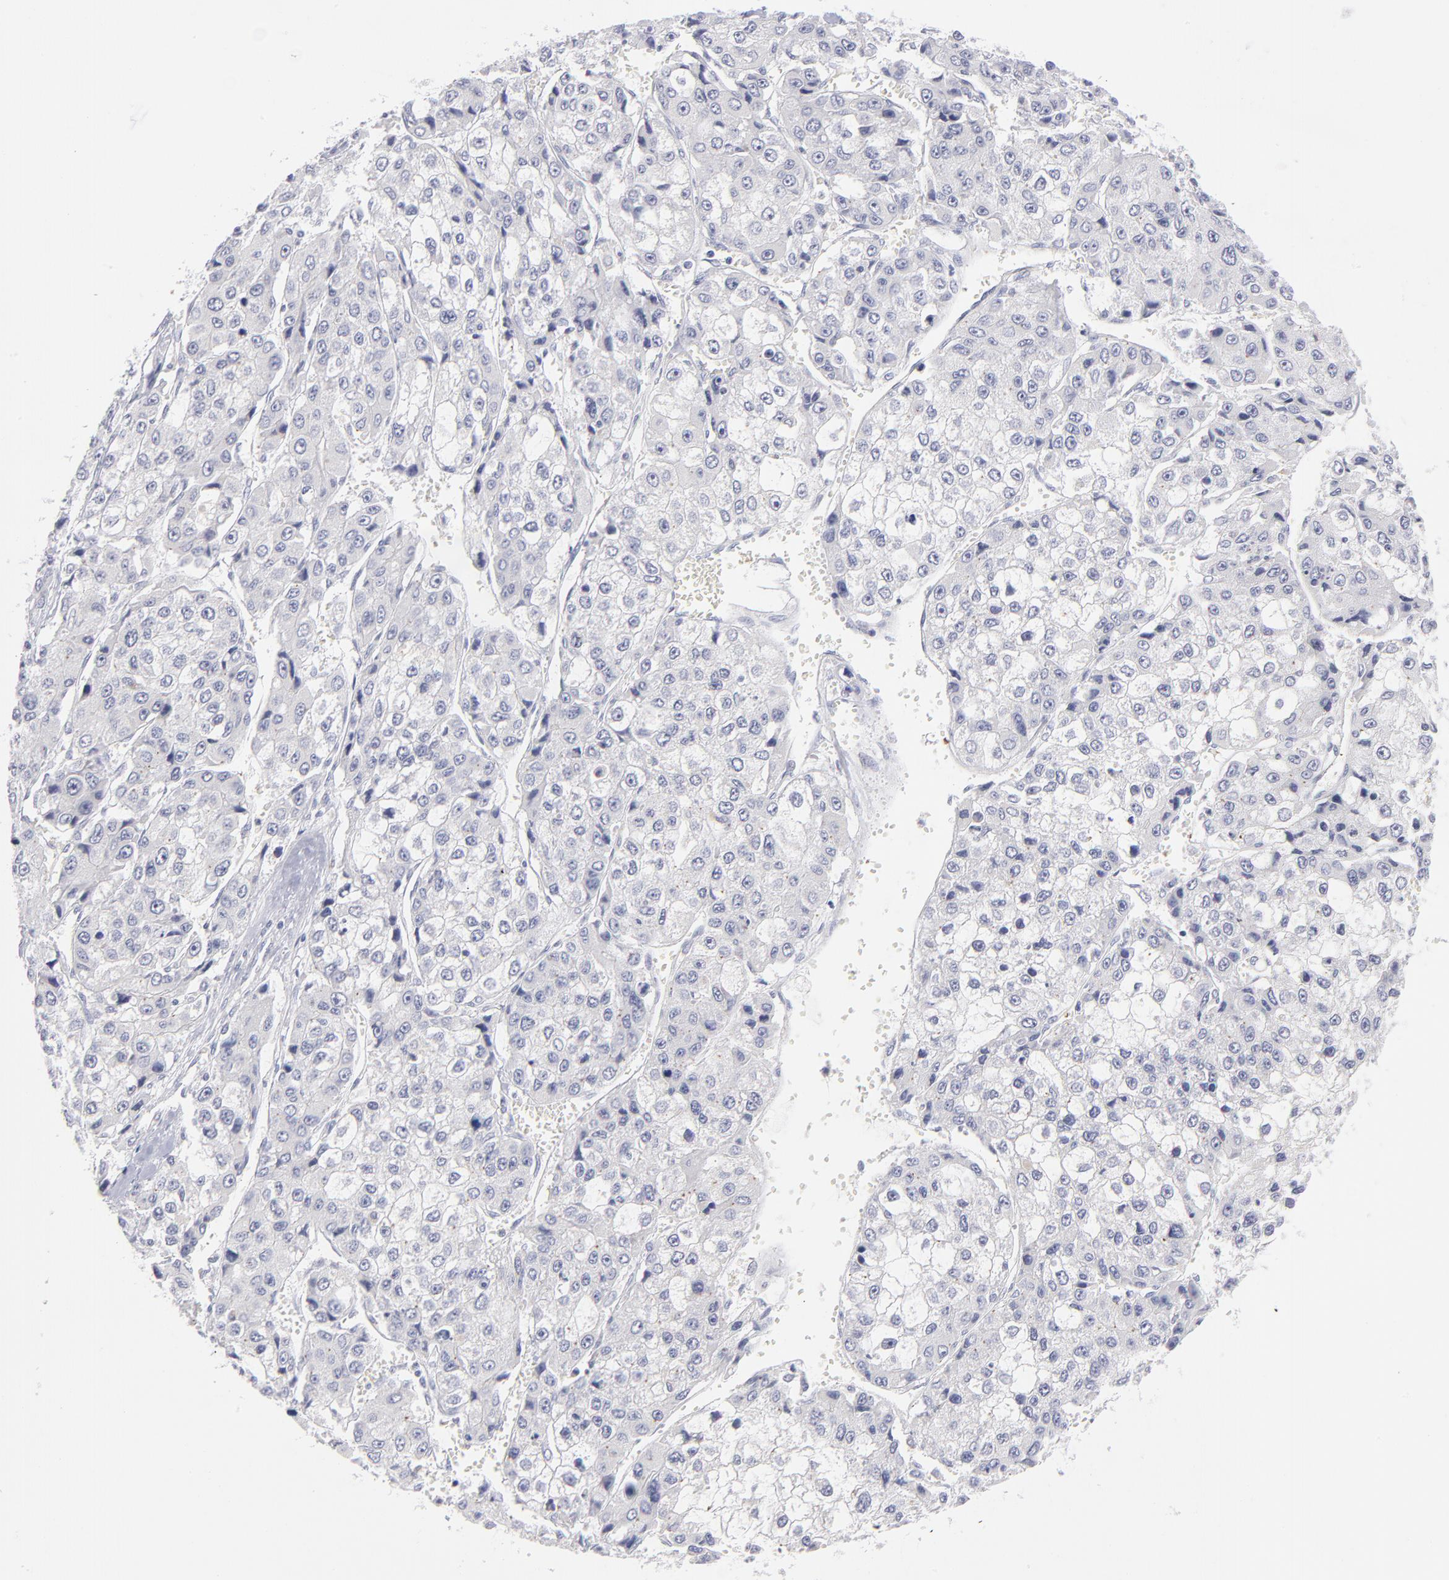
{"staining": {"intensity": "negative", "quantity": "none", "location": "none"}, "tissue": "liver cancer", "cell_type": "Tumor cells", "image_type": "cancer", "snomed": [{"axis": "morphology", "description": "Carcinoma, Hepatocellular, NOS"}, {"axis": "topography", "description": "Liver"}], "caption": "This is an immunohistochemistry photomicrograph of human liver cancer (hepatocellular carcinoma). There is no staining in tumor cells.", "gene": "MTHFD2", "patient": {"sex": "female", "age": 66}}